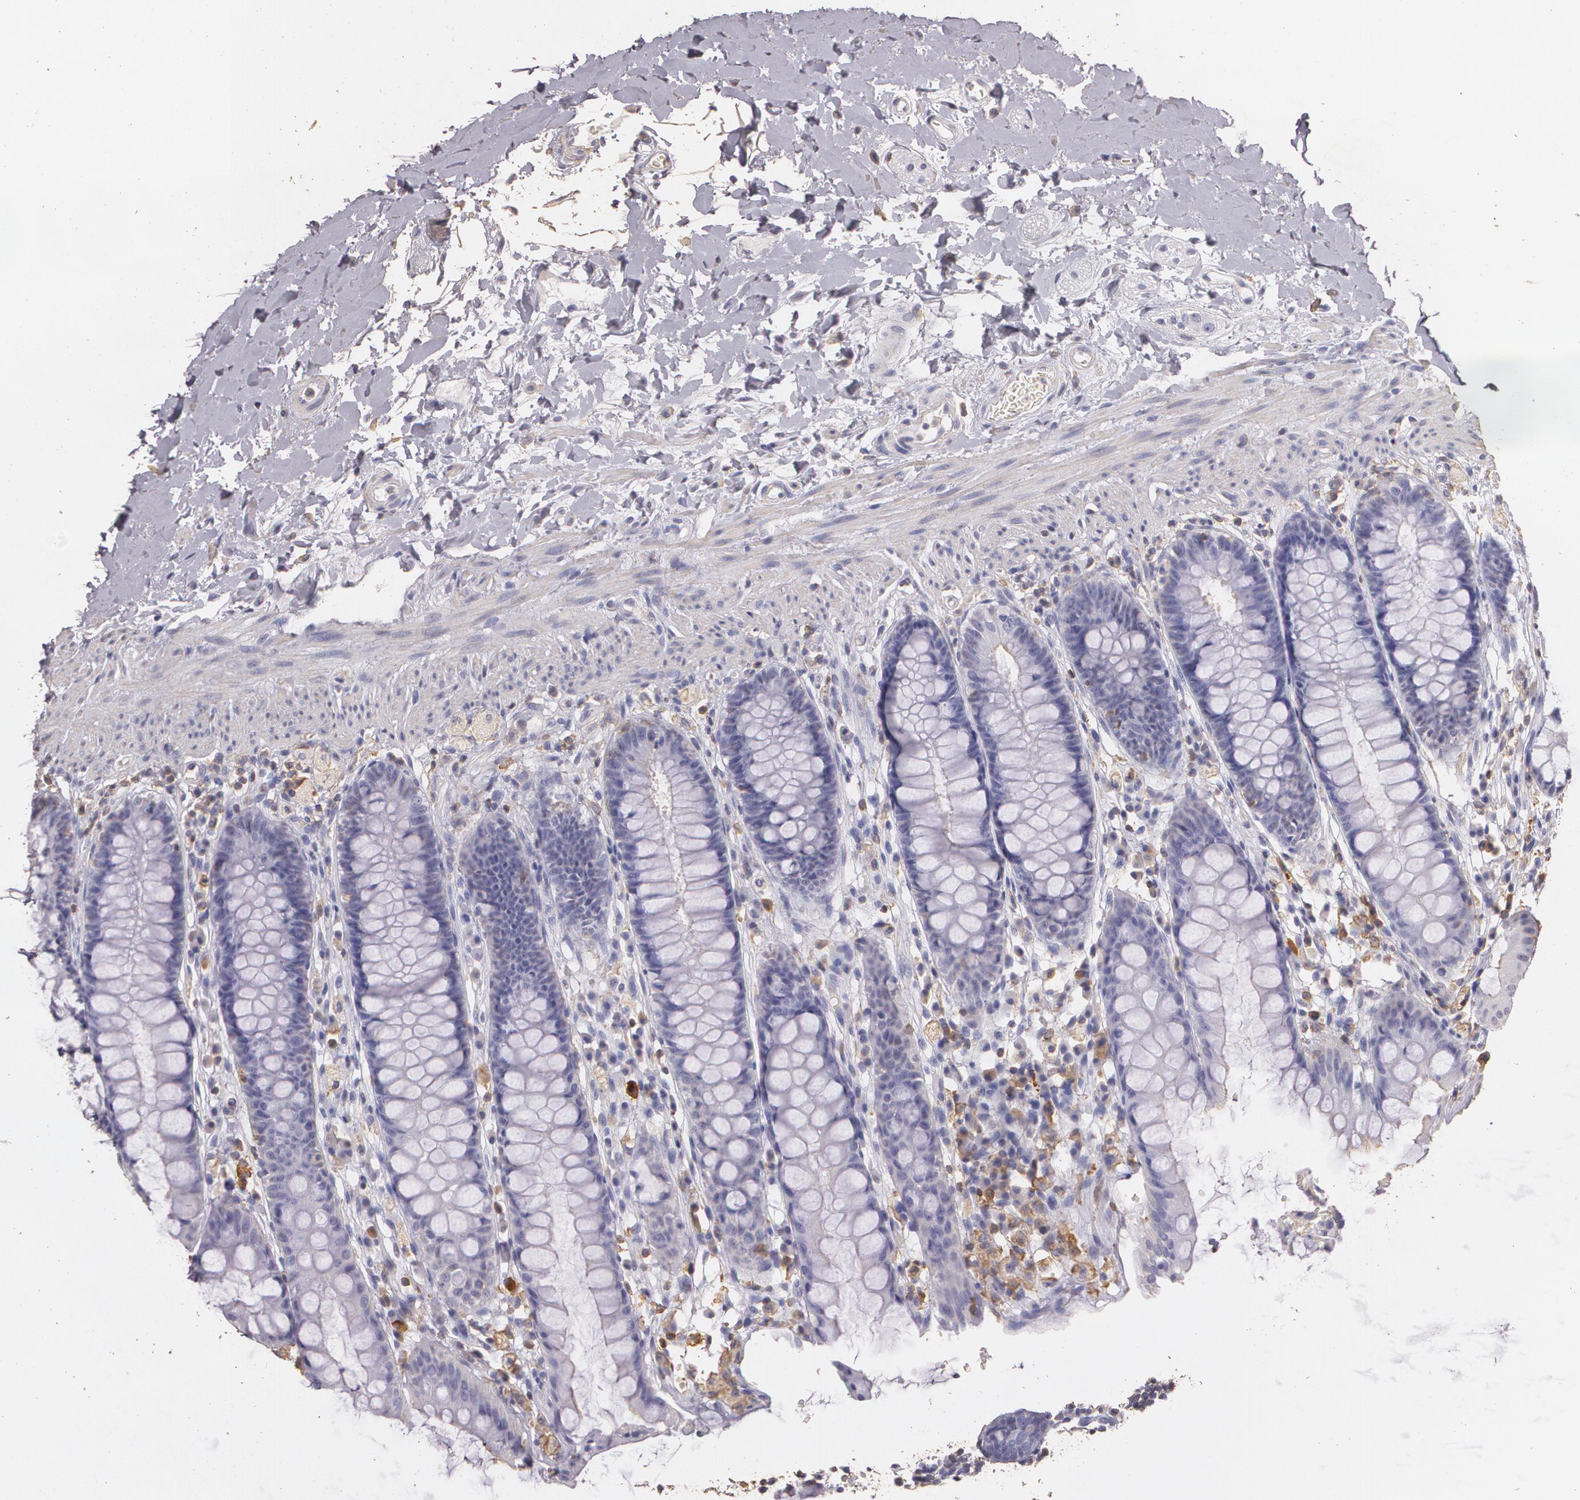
{"staining": {"intensity": "negative", "quantity": "none", "location": "none"}, "tissue": "rectum", "cell_type": "Glandular cells", "image_type": "normal", "snomed": [{"axis": "morphology", "description": "Normal tissue, NOS"}, {"axis": "topography", "description": "Rectum"}], "caption": "Immunohistochemistry photomicrograph of unremarkable human rectum stained for a protein (brown), which displays no positivity in glandular cells.", "gene": "TGFBR1", "patient": {"sex": "female", "age": 46}}